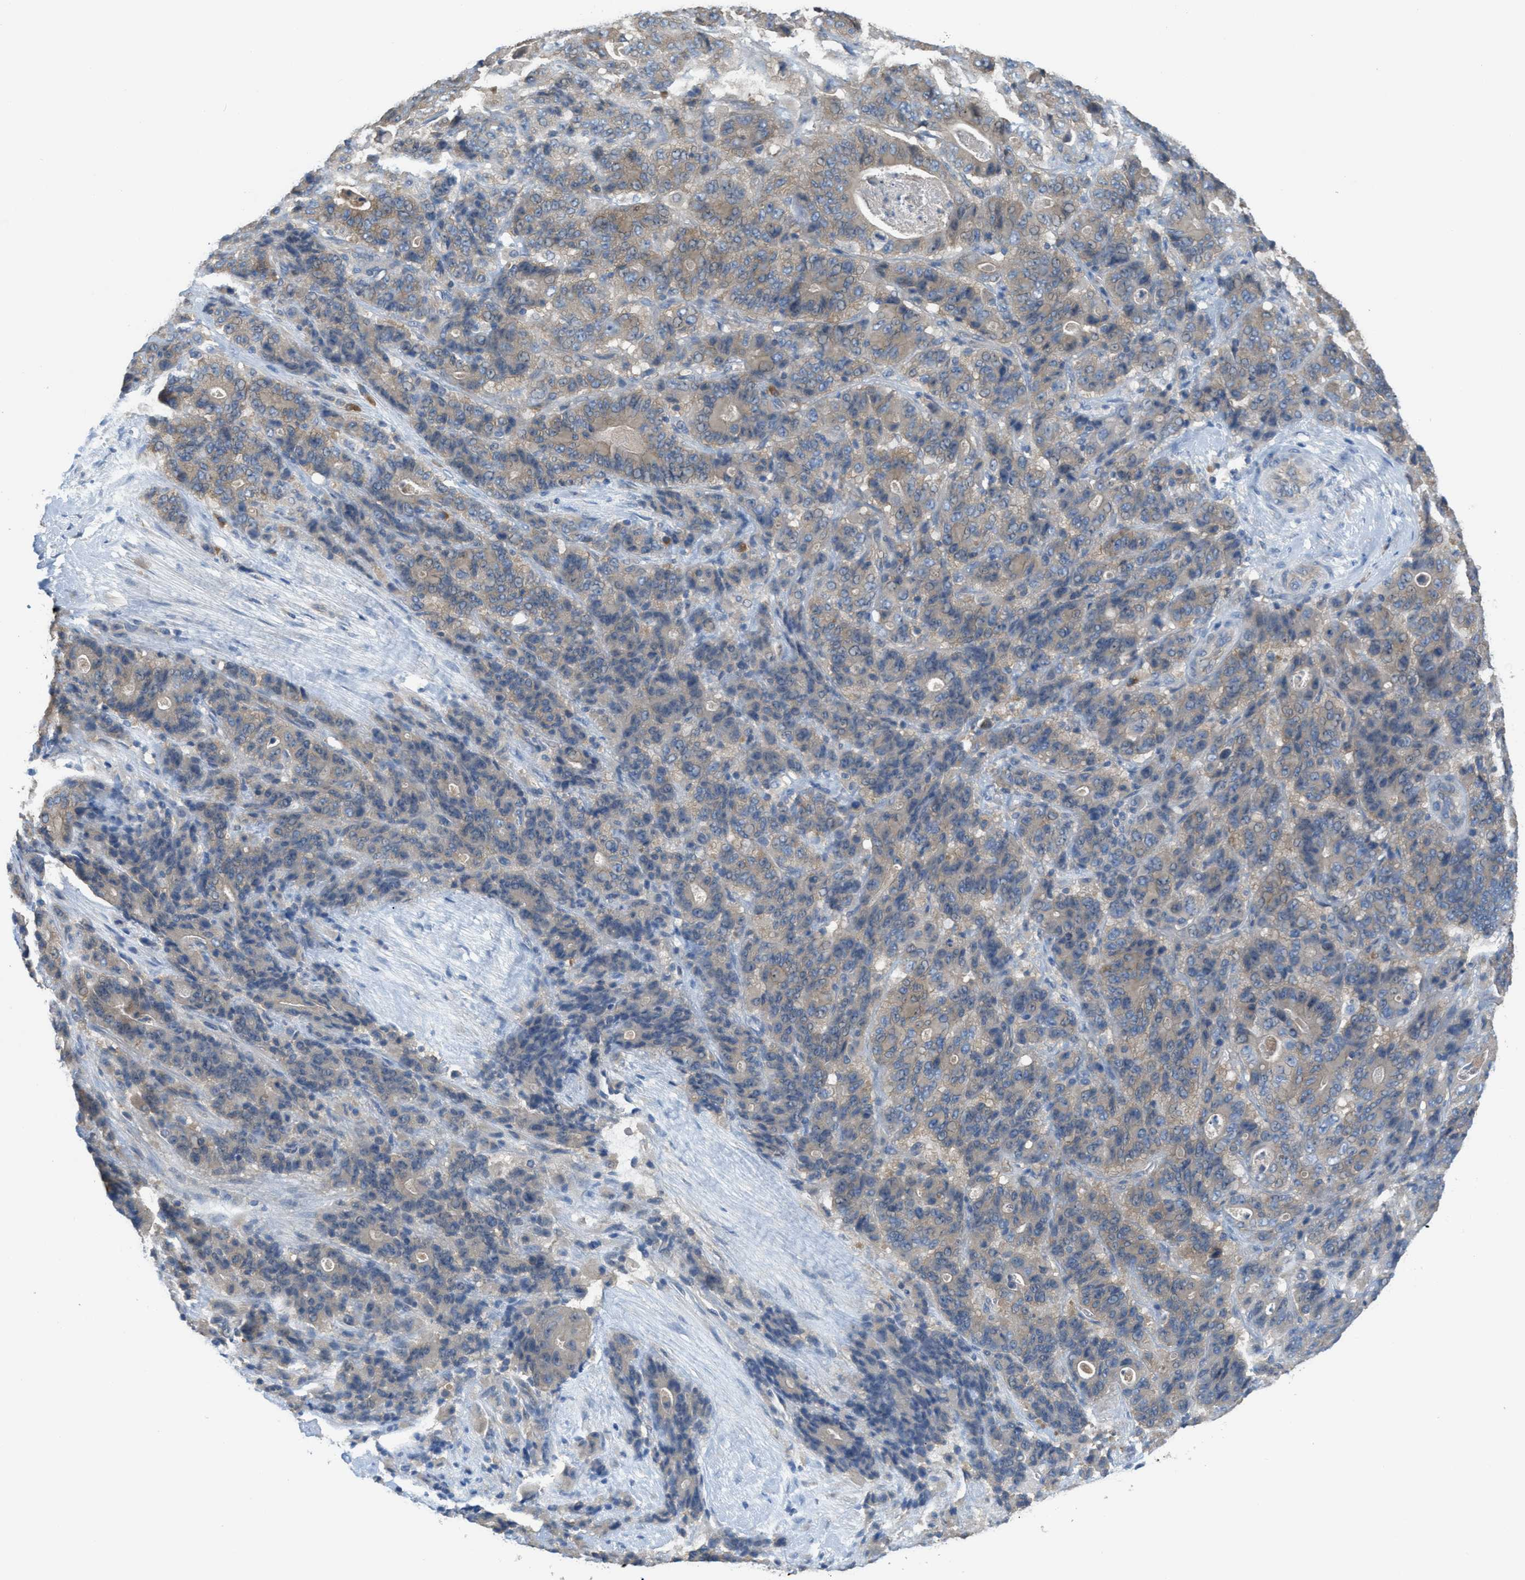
{"staining": {"intensity": "weak", "quantity": "<25%", "location": "cytoplasmic/membranous"}, "tissue": "stomach cancer", "cell_type": "Tumor cells", "image_type": "cancer", "snomed": [{"axis": "morphology", "description": "Adenocarcinoma, NOS"}, {"axis": "topography", "description": "Stomach"}], "caption": "This histopathology image is of stomach cancer (adenocarcinoma) stained with IHC to label a protein in brown with the nuclei are counter-stained blue. There is no positivity in tumor cells.", "gene": "UBA5", "patient": {"sex": "female", "age": 73}}